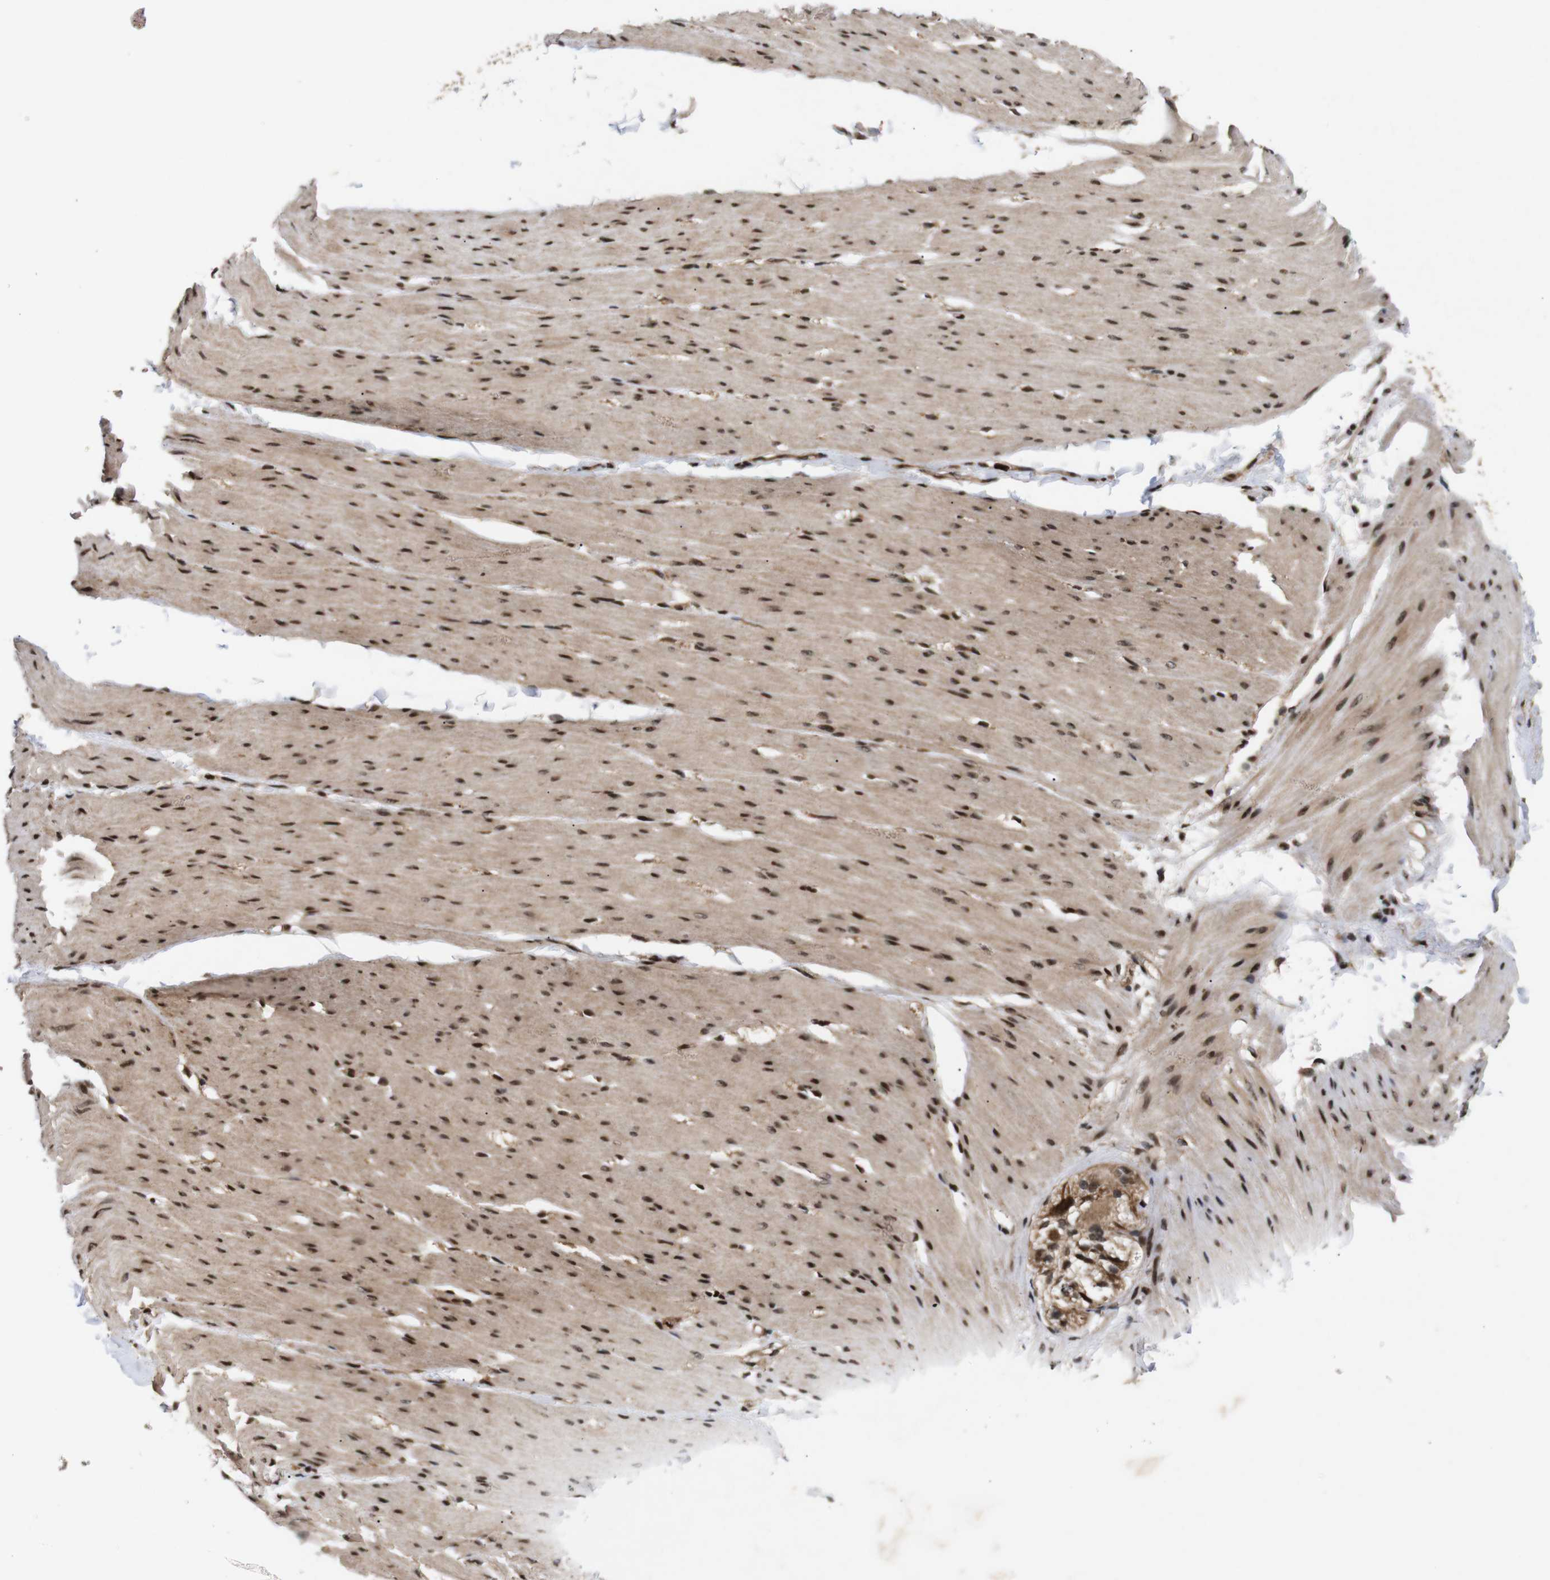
{"staining": {"intensity": "strong", "quantity": ">75%", "location": "cytoplasmic/membranous,nuclear"}, "tissue": "smooth muscle", "cell_type": "Smooth muscle cells", "image_type": "normal", "snomed": [{"axis": "morphology", "description": "Normal tissue, NOS"}, {"axis": "topography", "description": "Smooth muscle"}, {"axis": "topography", "description": "Colon"}], "caption": "Strong cytoplasmic/membranous,nuclear positivity for a protein is appreciated in about >75% of smooth muscle cells of unremarkable smooth muscle using immunohistochemistry (IHC).", "gene": "KIF23", "patient": {"sex": "male", "age": 67}}